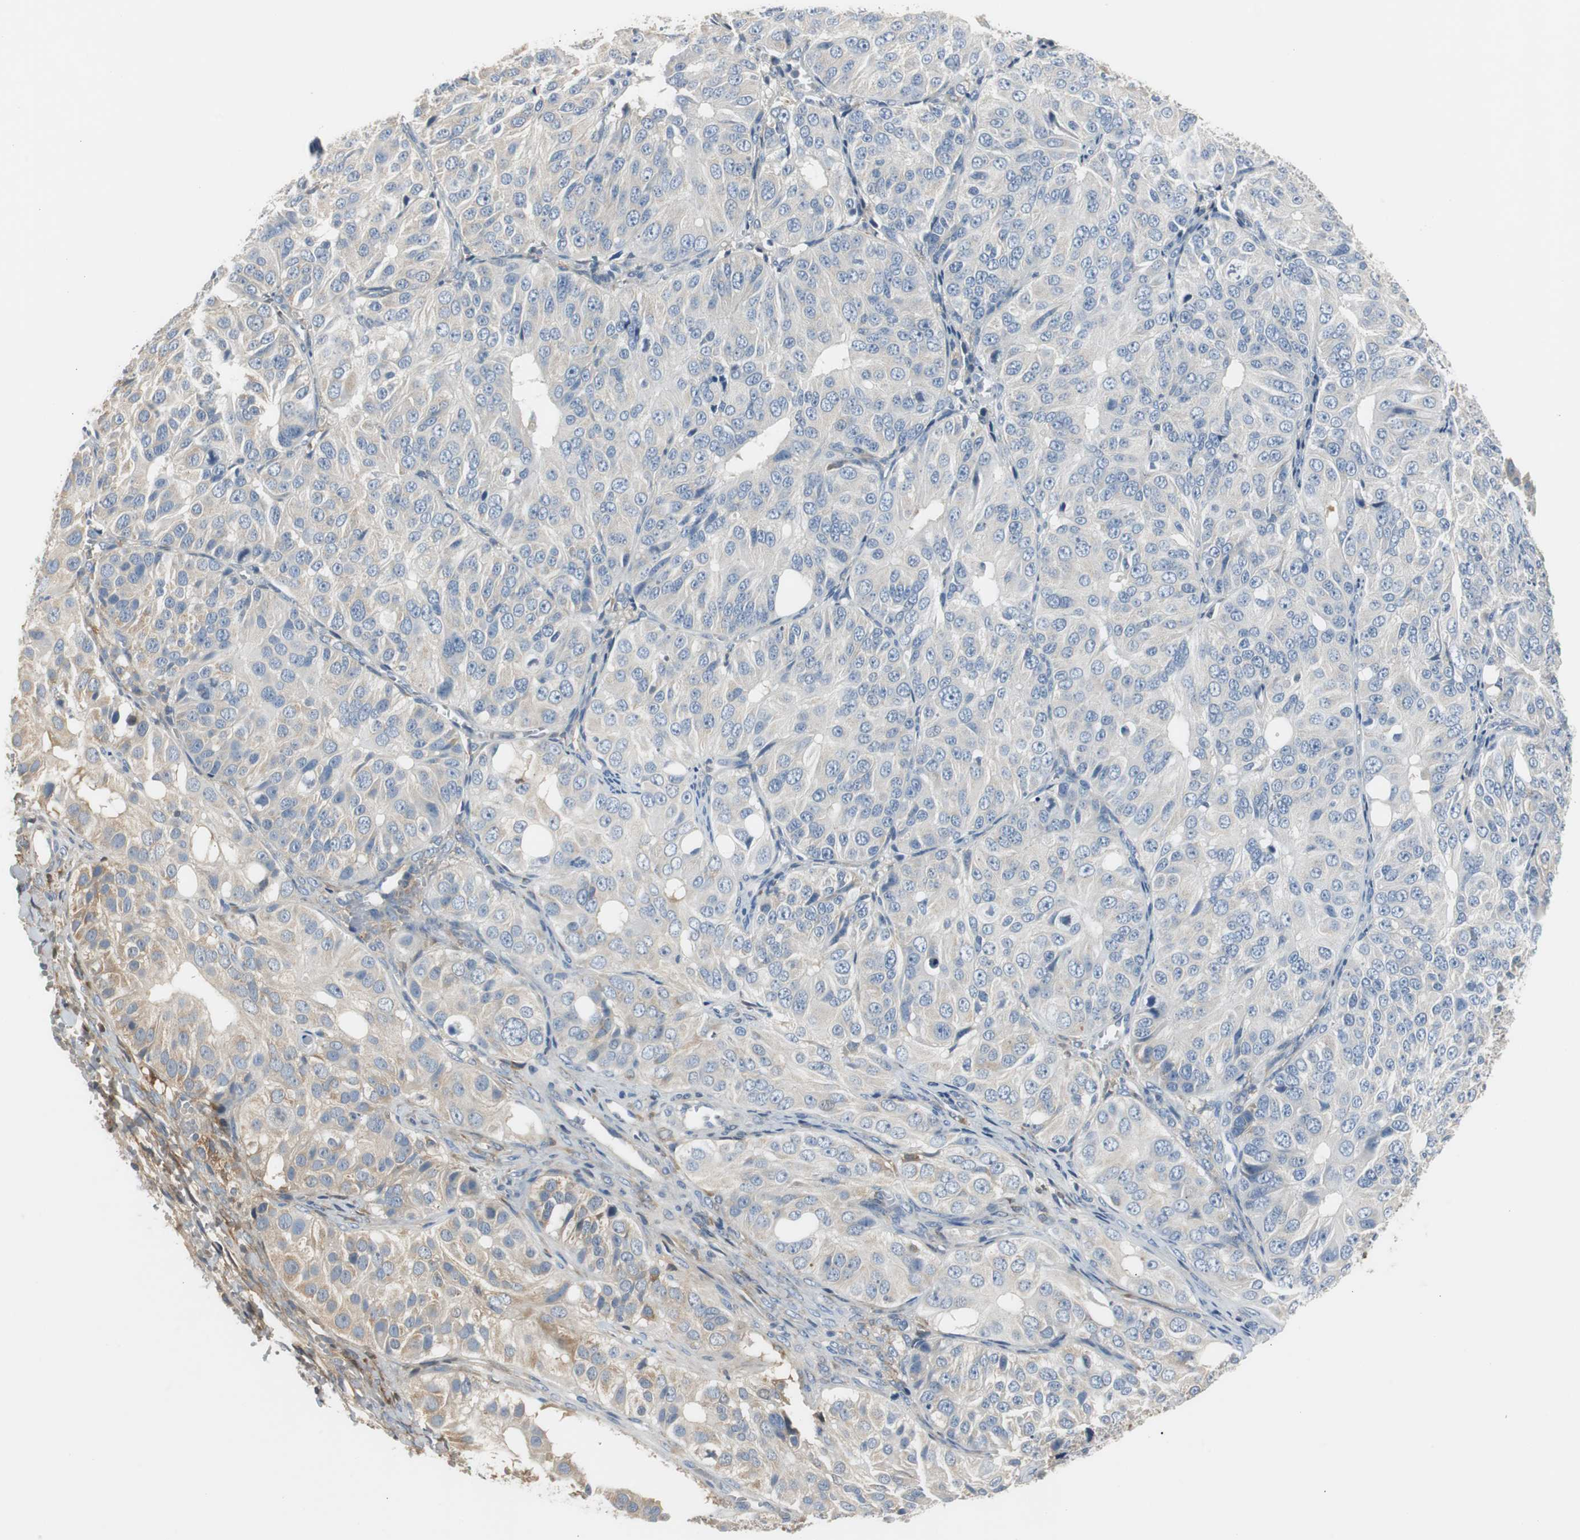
{"staining": {"intensity": "weak", "quantity": "<25%", "location": "cytoplasmic/membranous"}, "tissue": "ovarian cancer", "cell_type": "Tumor cells", "image_type": "cancer", "snomed": [{"axis": "morphology", "description": "Carcinoma, endometroid"}, {"axis": "topography", "description": "Ovary"}], "caption": "Ovarian cancer stained for a protein using IHC exhibits no staining tumor cells.", "gene": "SERPINF1", "patient": {"sex": "female", "age": 51}}